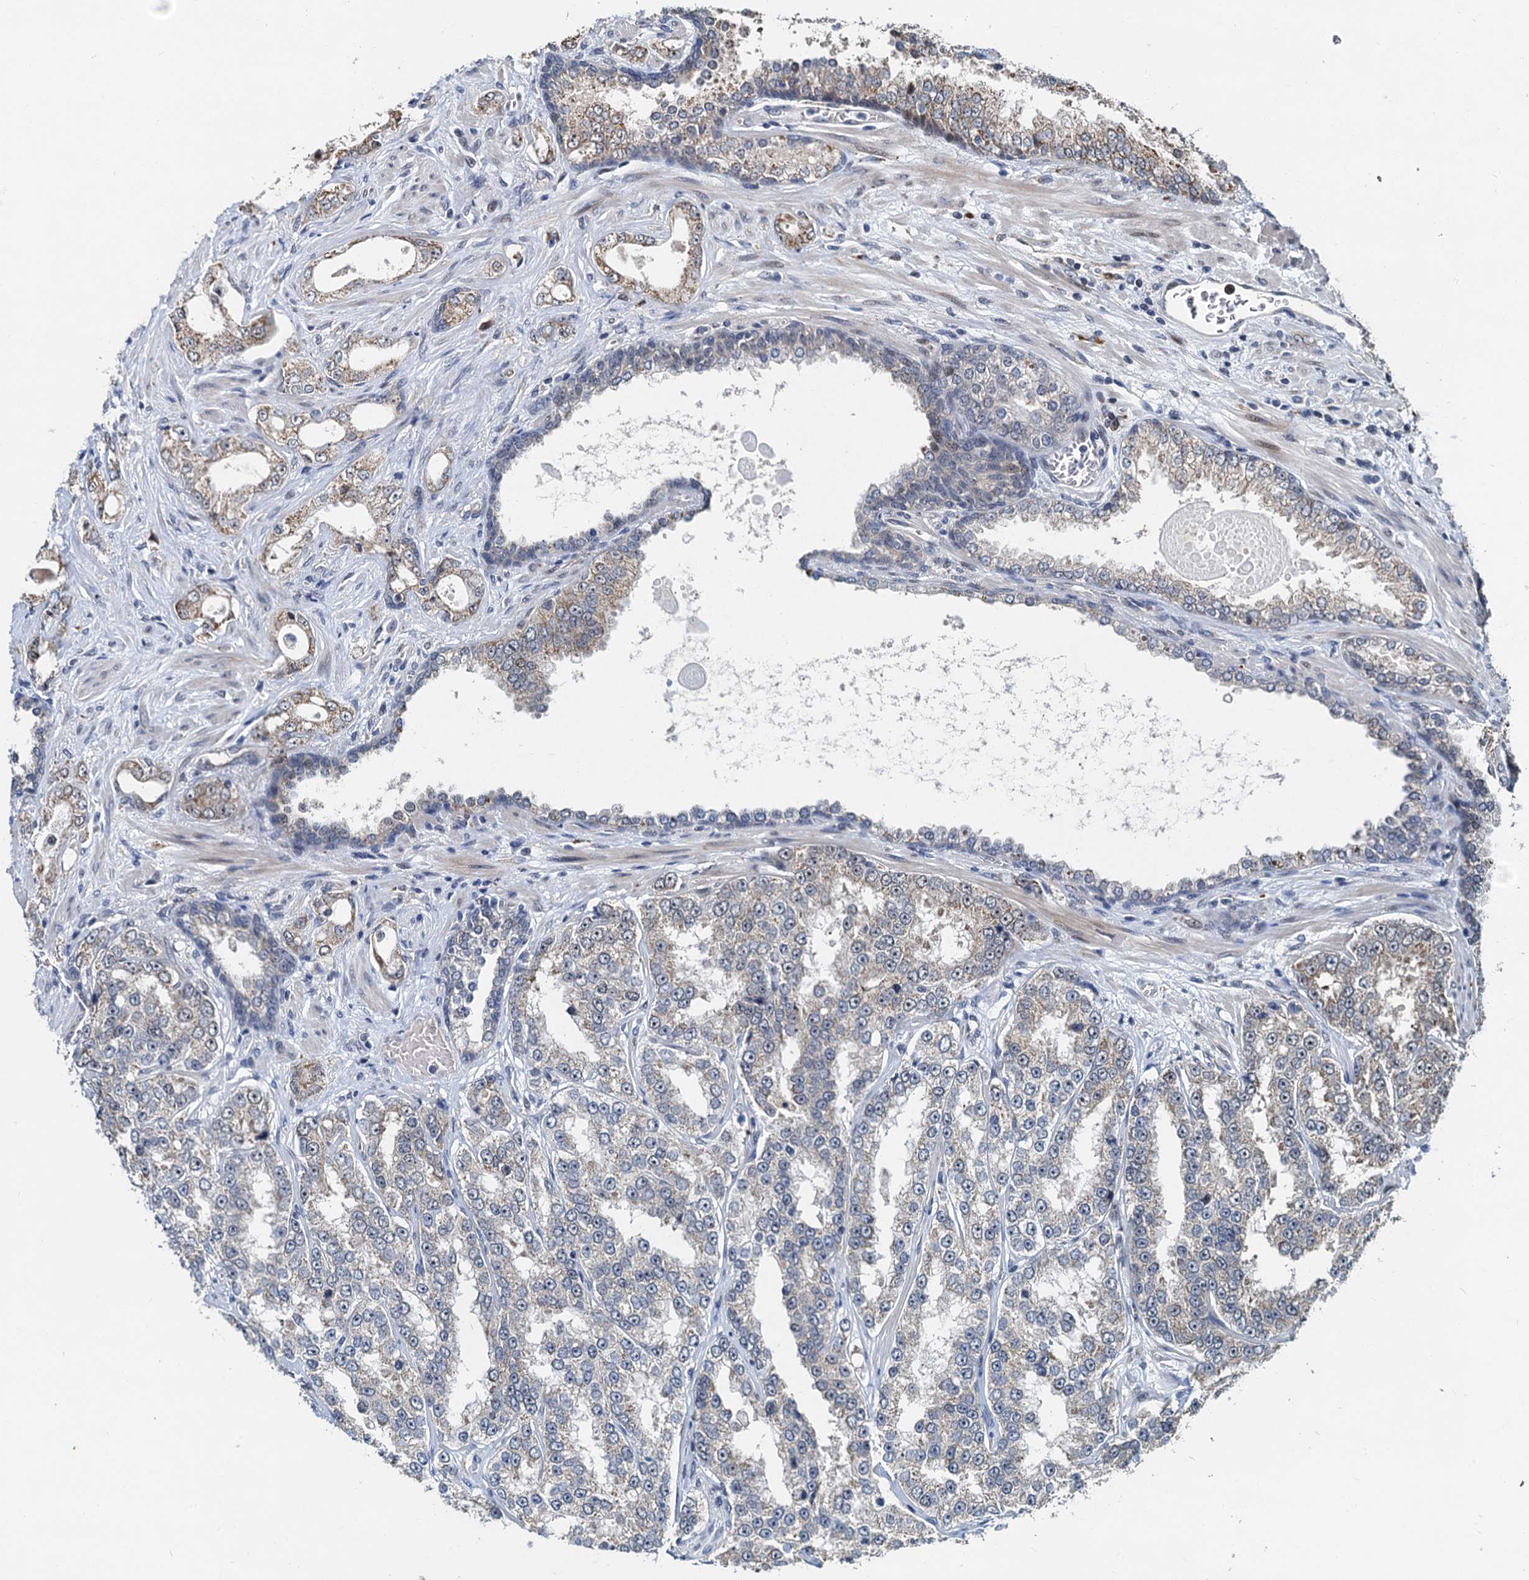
{"staining": {"intensity": "weak", "quantity": "25%-75%", "location": "cytoplasmic/membranous"}, "tissue": "prostate cancer", "cell_type": "Tumor cells", "image_type": "cancer", "snomed": [{"axis": "morphology", "description": "Normal tissue, NOS"}, {"axis": "morphology", "description": "Adenocarcinoma, High grade"}, {"axis": "topography", "description": "Prostate"}], "caption": "Protein staining of prostate cancer tissue demonstrates weak cytoplasmic/membranous staining in approximately 25%-75% of tumor cells. (brown staining indicates protein expression, while blue staining denotes nuclei).", "gene": "DNAJC21", "patient": {"sex": "male", "age": 83}}